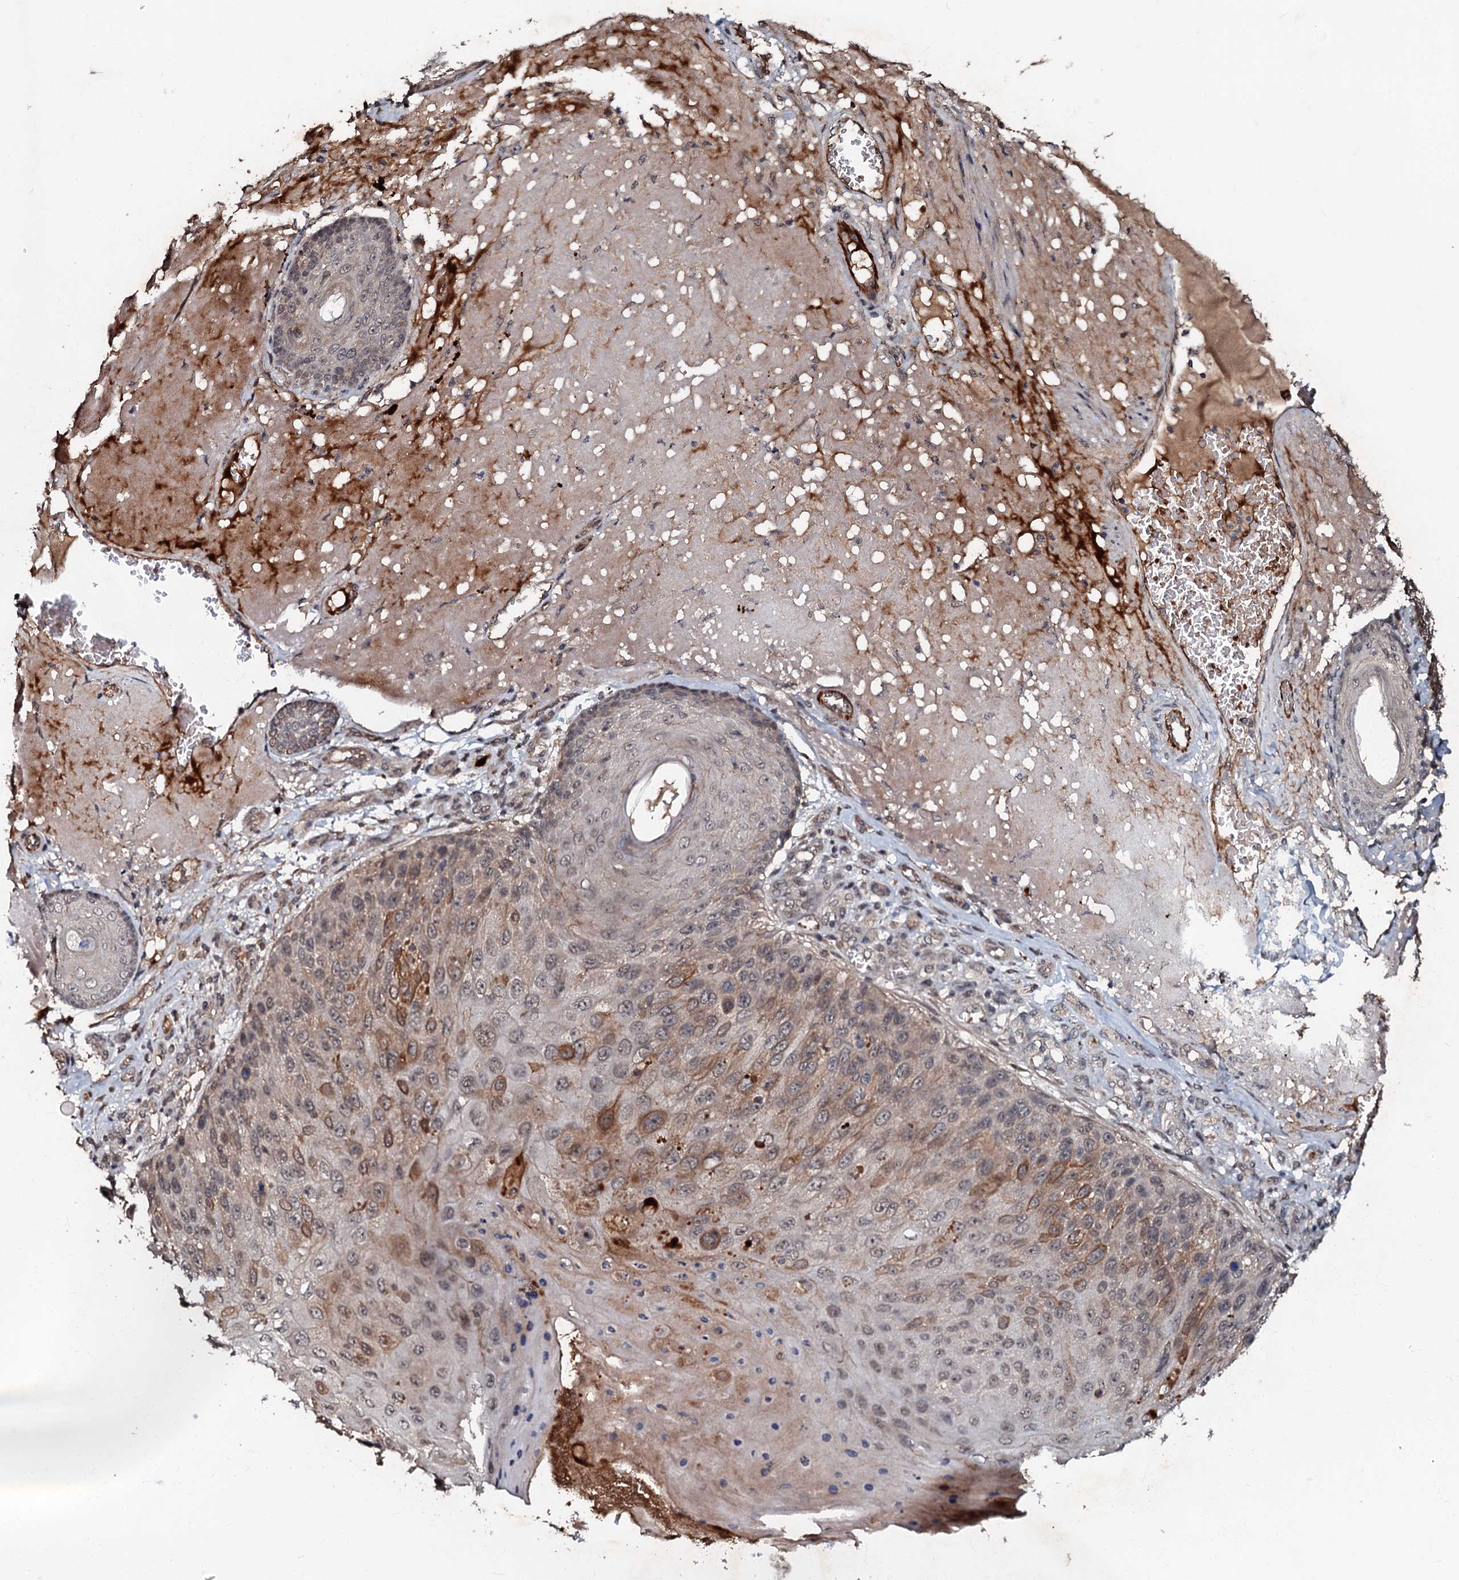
{"staining": {"intensity": "moderate", "quantity": "25%-75%", "location": "cytoplasmic/membranous"}, "tissue": "skin cancer", "cell_type": "Tumor cells", "image_type": "cancer", "snomed": [{"axis": "morphology", "description": "Squamous cell carcinoma, NOS"}, {"axis": "topography", "description": "Skin"}], "caption": "Brown immunohistochemical staining in skin squamous cell carcinoma demonstrates moderate cytoplasmic/membranous positivity in approximately 25%-75% of tumor cells.", "gene": "MANSC4", "patient": {"sex": "female", "age": 88}}